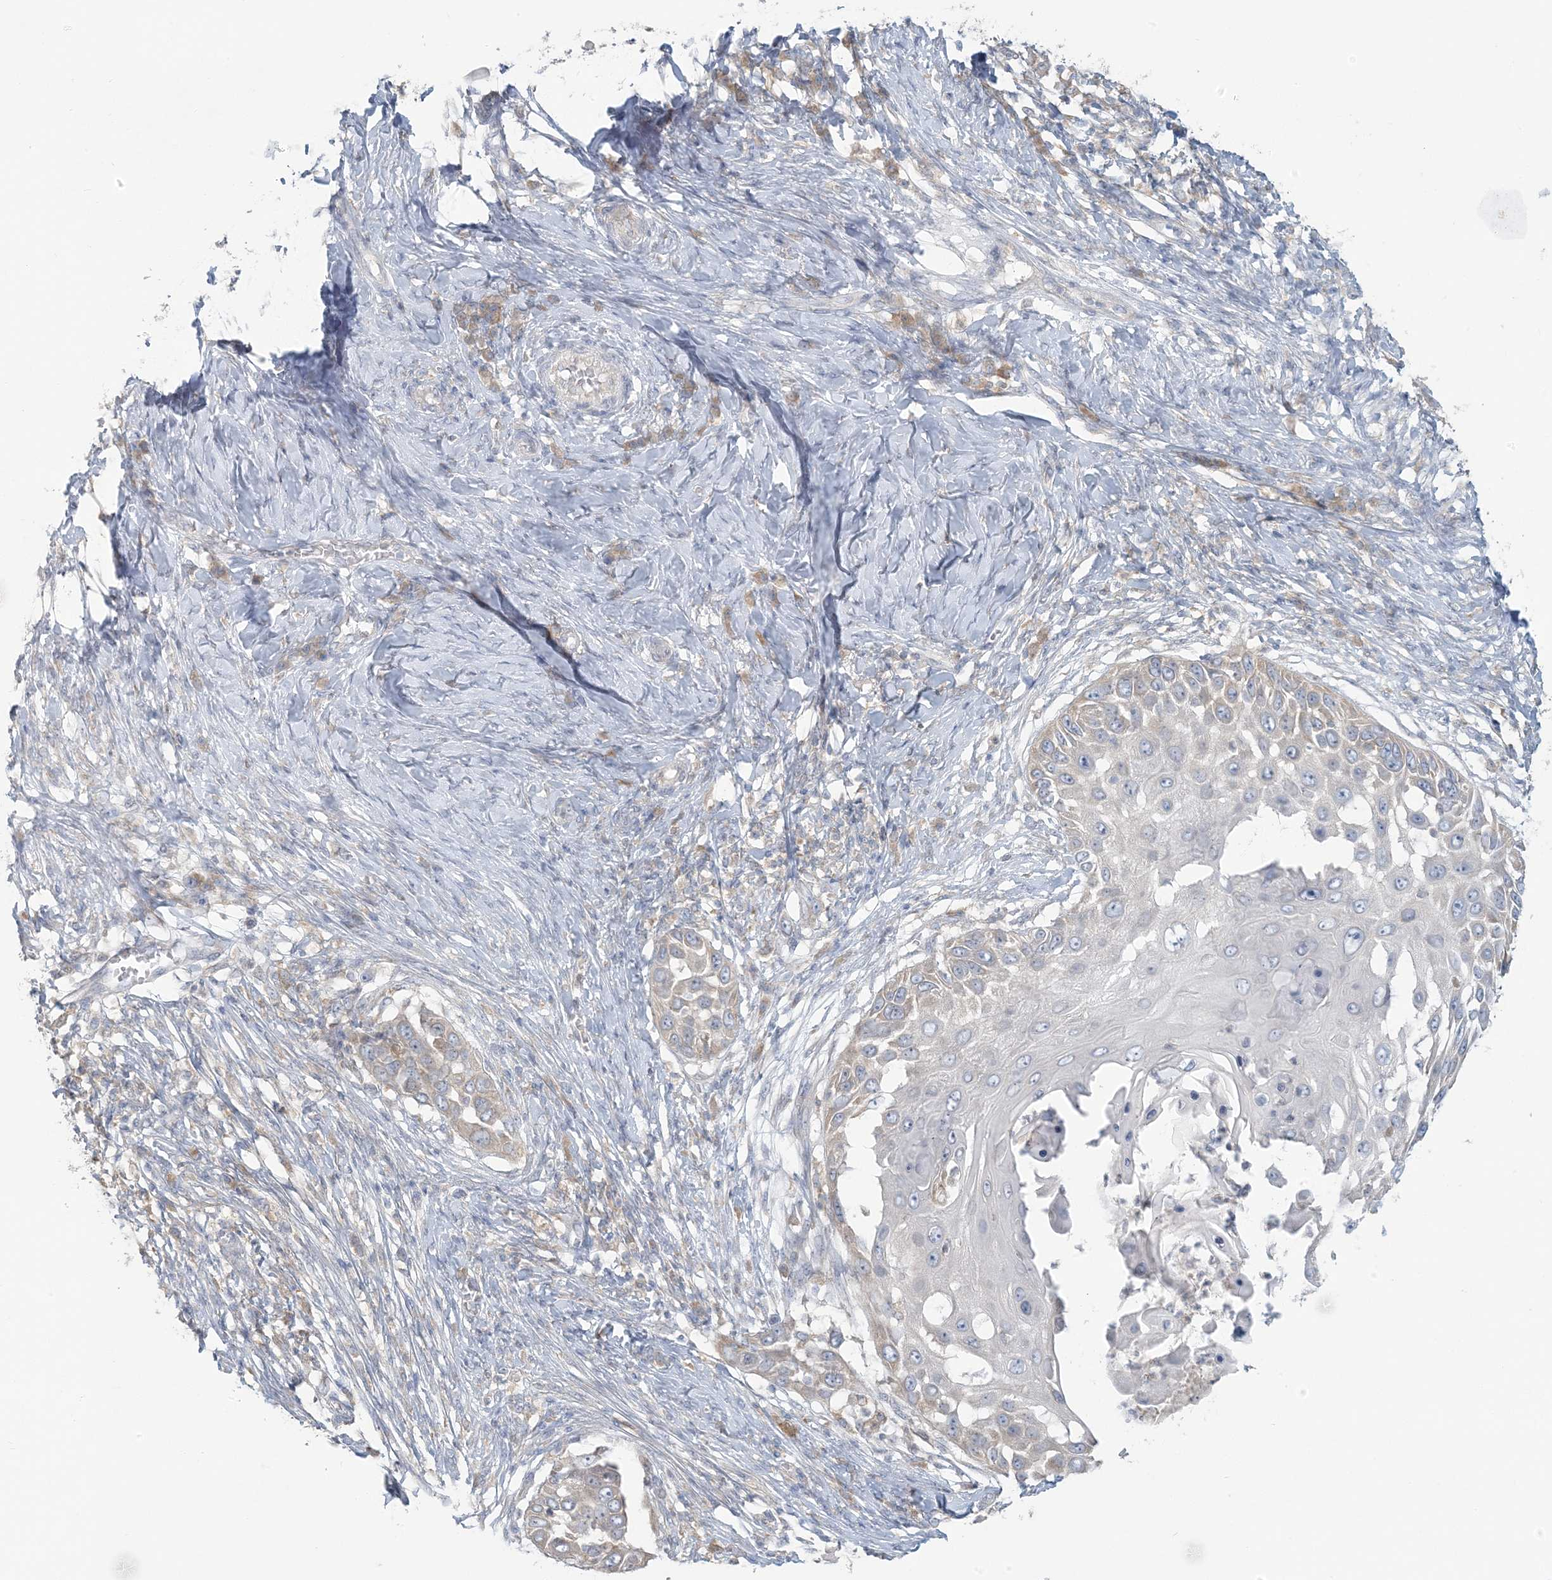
{"staining": {"intensity": "weak", "quantity": "<25%", "location": "cytoplasmic/membranous"}, "tissue": "skin cancer", "cell_type": "Tumor cells", "image_type": "cancer", "snomed": [{"axis": "morphology", "description": "Squamous cell carcinoma, NOS"}, {"axis": "topography", "description": "Skin"}], "caption": "Tumor cells are negative for brown protein staining in skin cancer (squamous cell carcinoma).", "gene": "EEFSEC", "patient": {"sex": "female", "age": 44}}